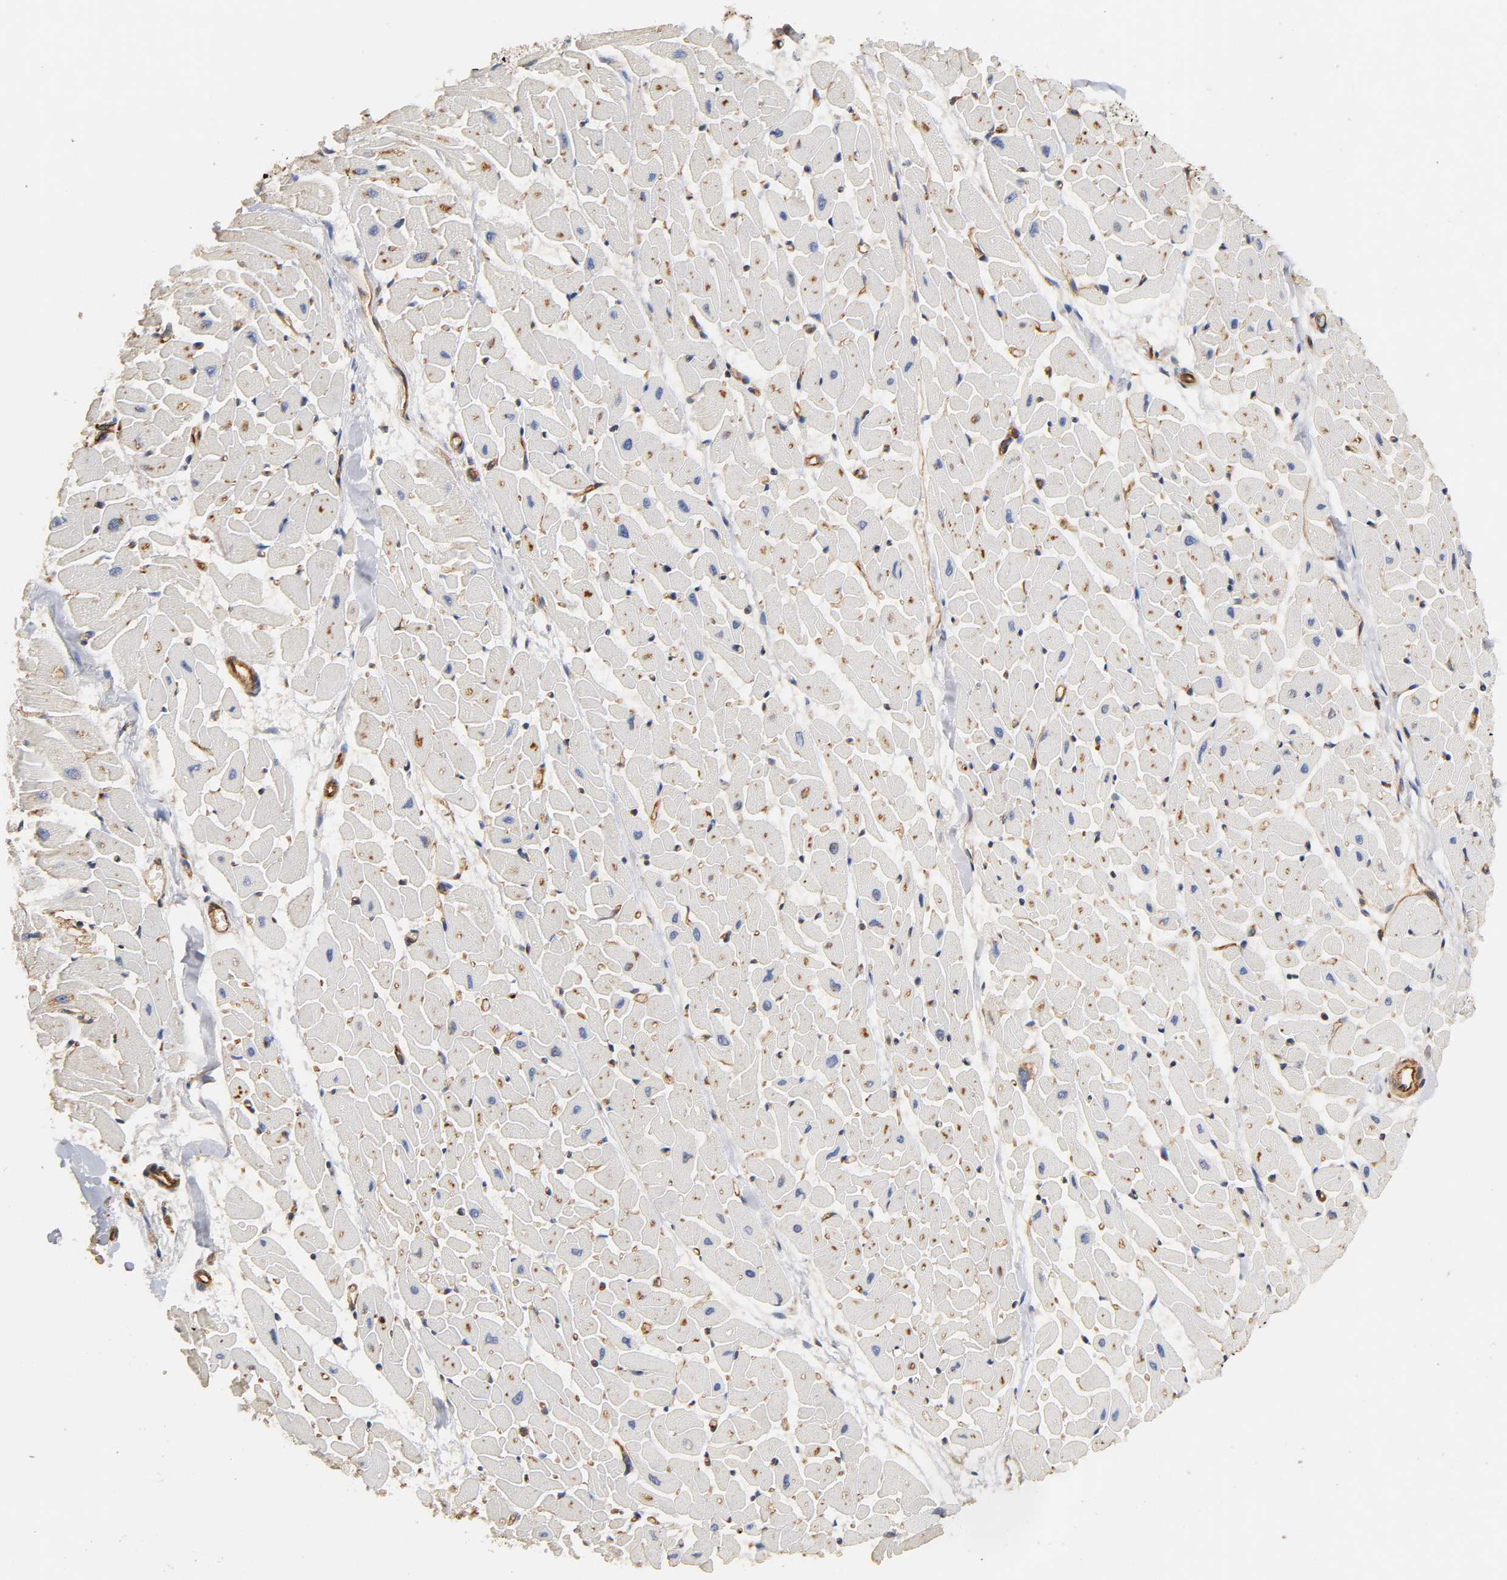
{"staining": {"intensity": "weak", "quantity": "25%-75%", "location": "cytoplasmic/membranous"}, "tissue": "heart muscle", "cell_type": "Cardiomyocytes", "image_type": "normal", "snomed": [{"axis": "morphology", "description": "Normal tissue, NOS"}, {"axis": "topography", "description": "Heart"}], "caption": "The micrograph displays immunohistochemical staining of unremarkable heart muscle. There is weak cytoplasmic/membranous staining is present in about 25%-75% of cardiomyocytes. (Stains: DAB in brown, nuclei in blue, Microscopy: brightfield microscopy at high magnification).", "gene": "IFITM2", "patient": {"sex": "female", "age": 19}}